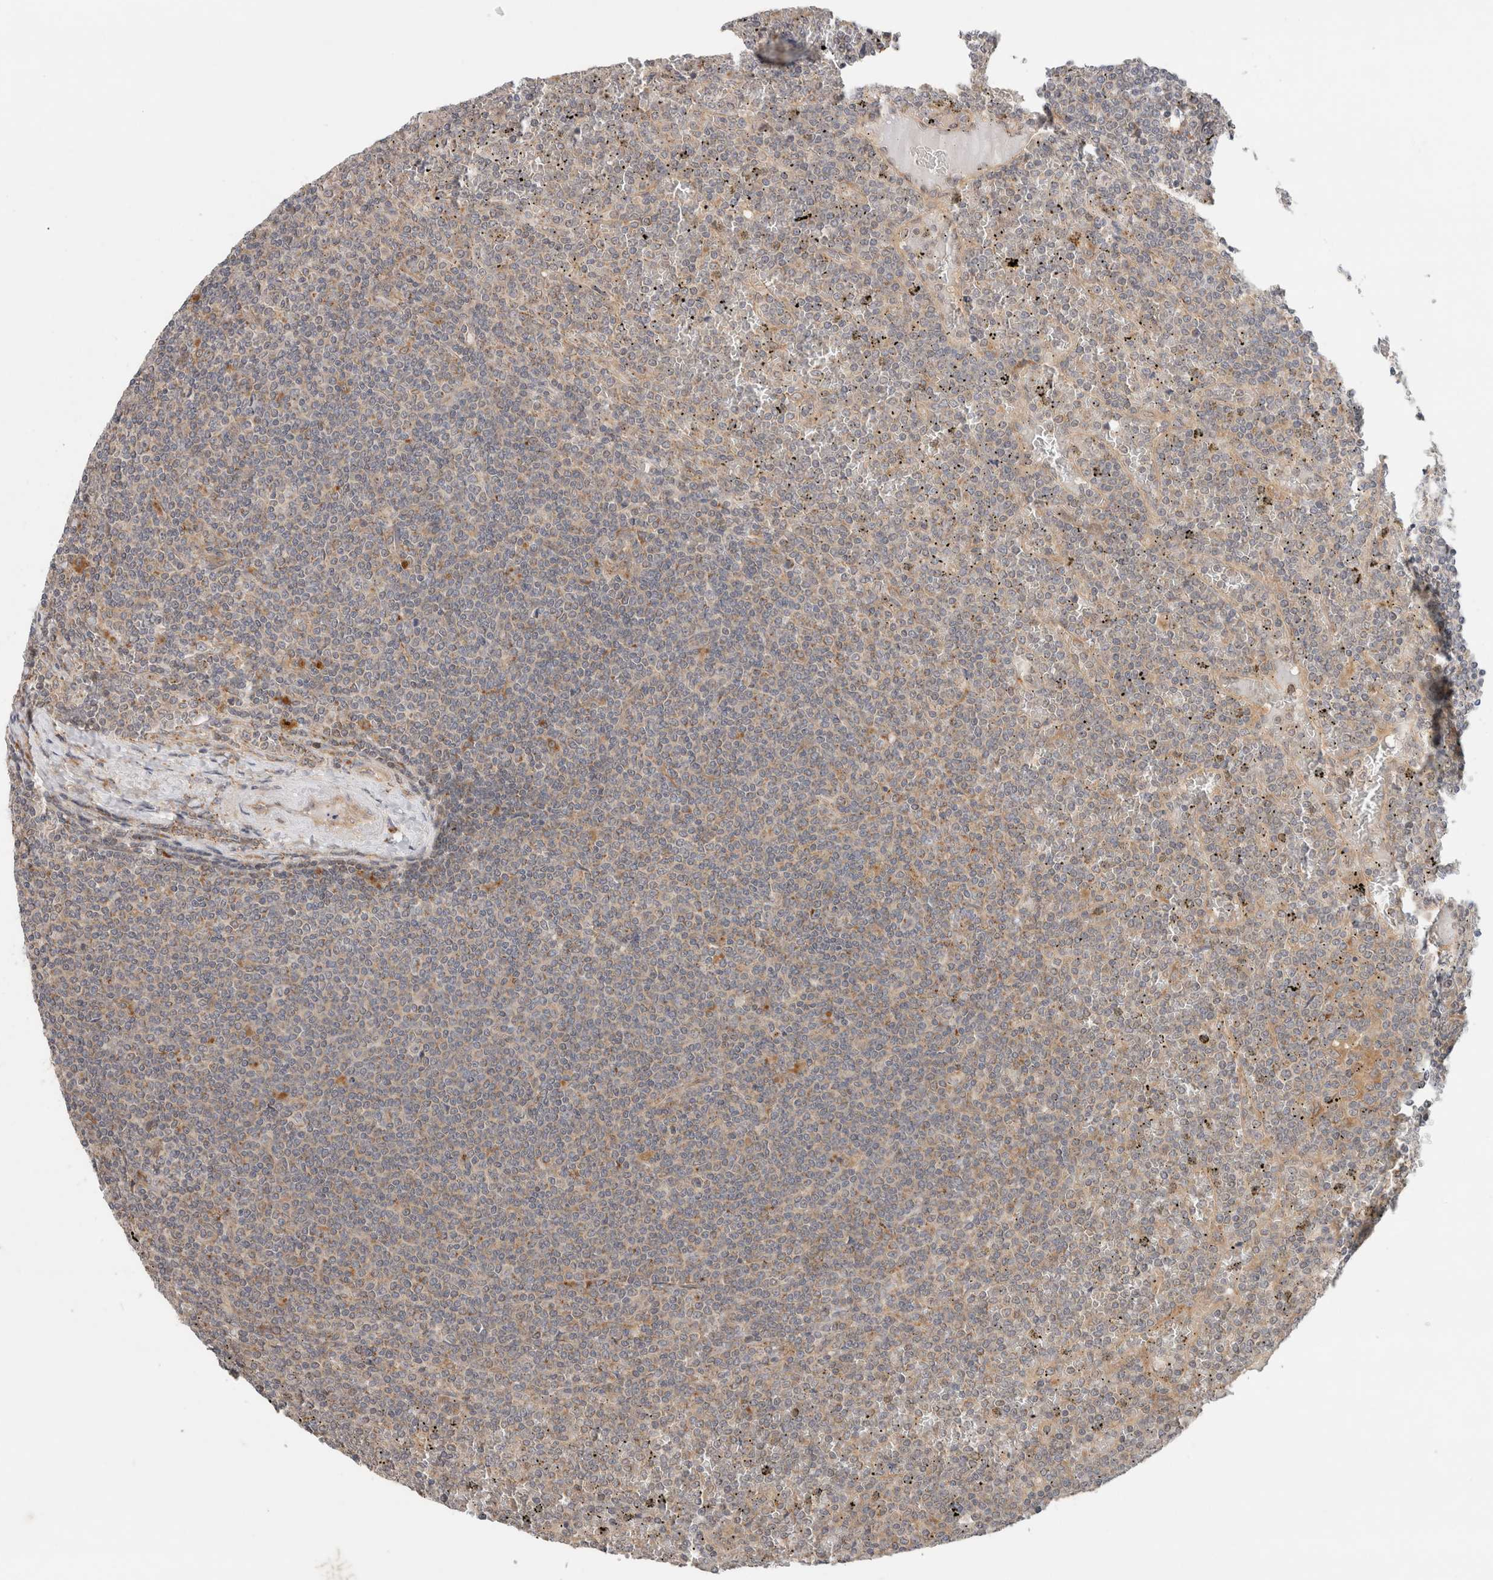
{"staining": {"intensity": "negative", "quantity": "none", "location": "none"}, "tissue": "lymphoma", "cell_type": "Tumor cells", "image_type": "cancer", "snomed": [{"axis": "morphology", "description": "Malignant lymphoma, non-Hodgkin's type, Low grade"}, {"axis": "topography", "description": "Spleen"}], "caption": "IHC micrograph of neoplastic tissue: low-grade malignant lymphoma, non-Hodgkin's type stained with DAB reveals no significant protein staining in tumor cells.", "gene": "SGK1", "patient": {"sex": "female", "age": 19}}